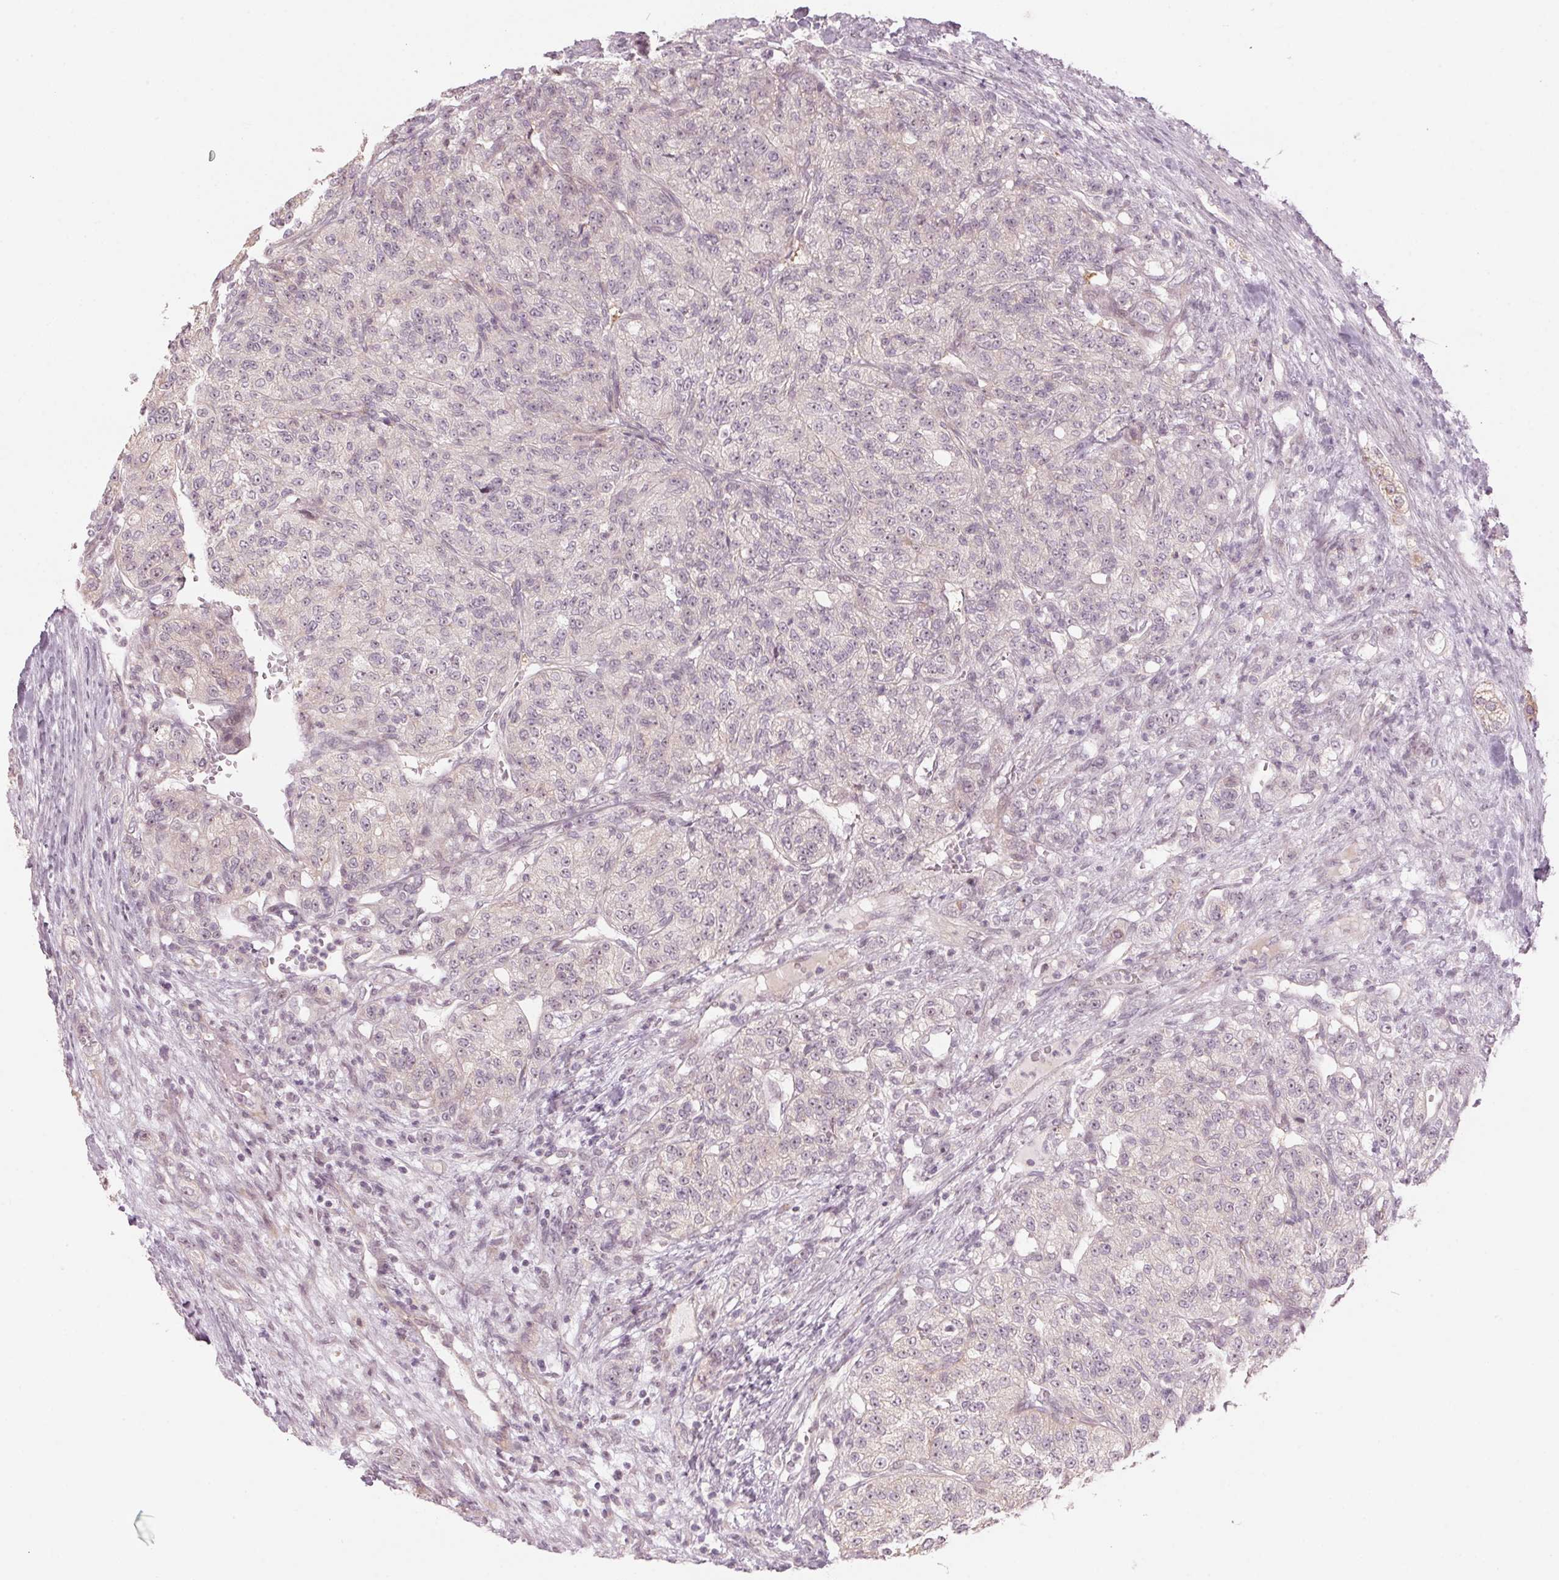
{"staining": {"intensity": "negative", "quantity": "none", "location": "none"}, "tissue": "renal cancer", "cell_type": "Tumor cells", "image_type": "cancer", "snomed": [{"axis": "morphology", "description": "Adenocarcinoma, NOS"}, {"axis": "topography", "description": "Kidney"}], "caption": "Renal adenocarcinoma stained for a protein using IHC demonstrates no staining tumor cells.", "gene": "TMED6", "patient": {"sex": "female", "age": 63}}